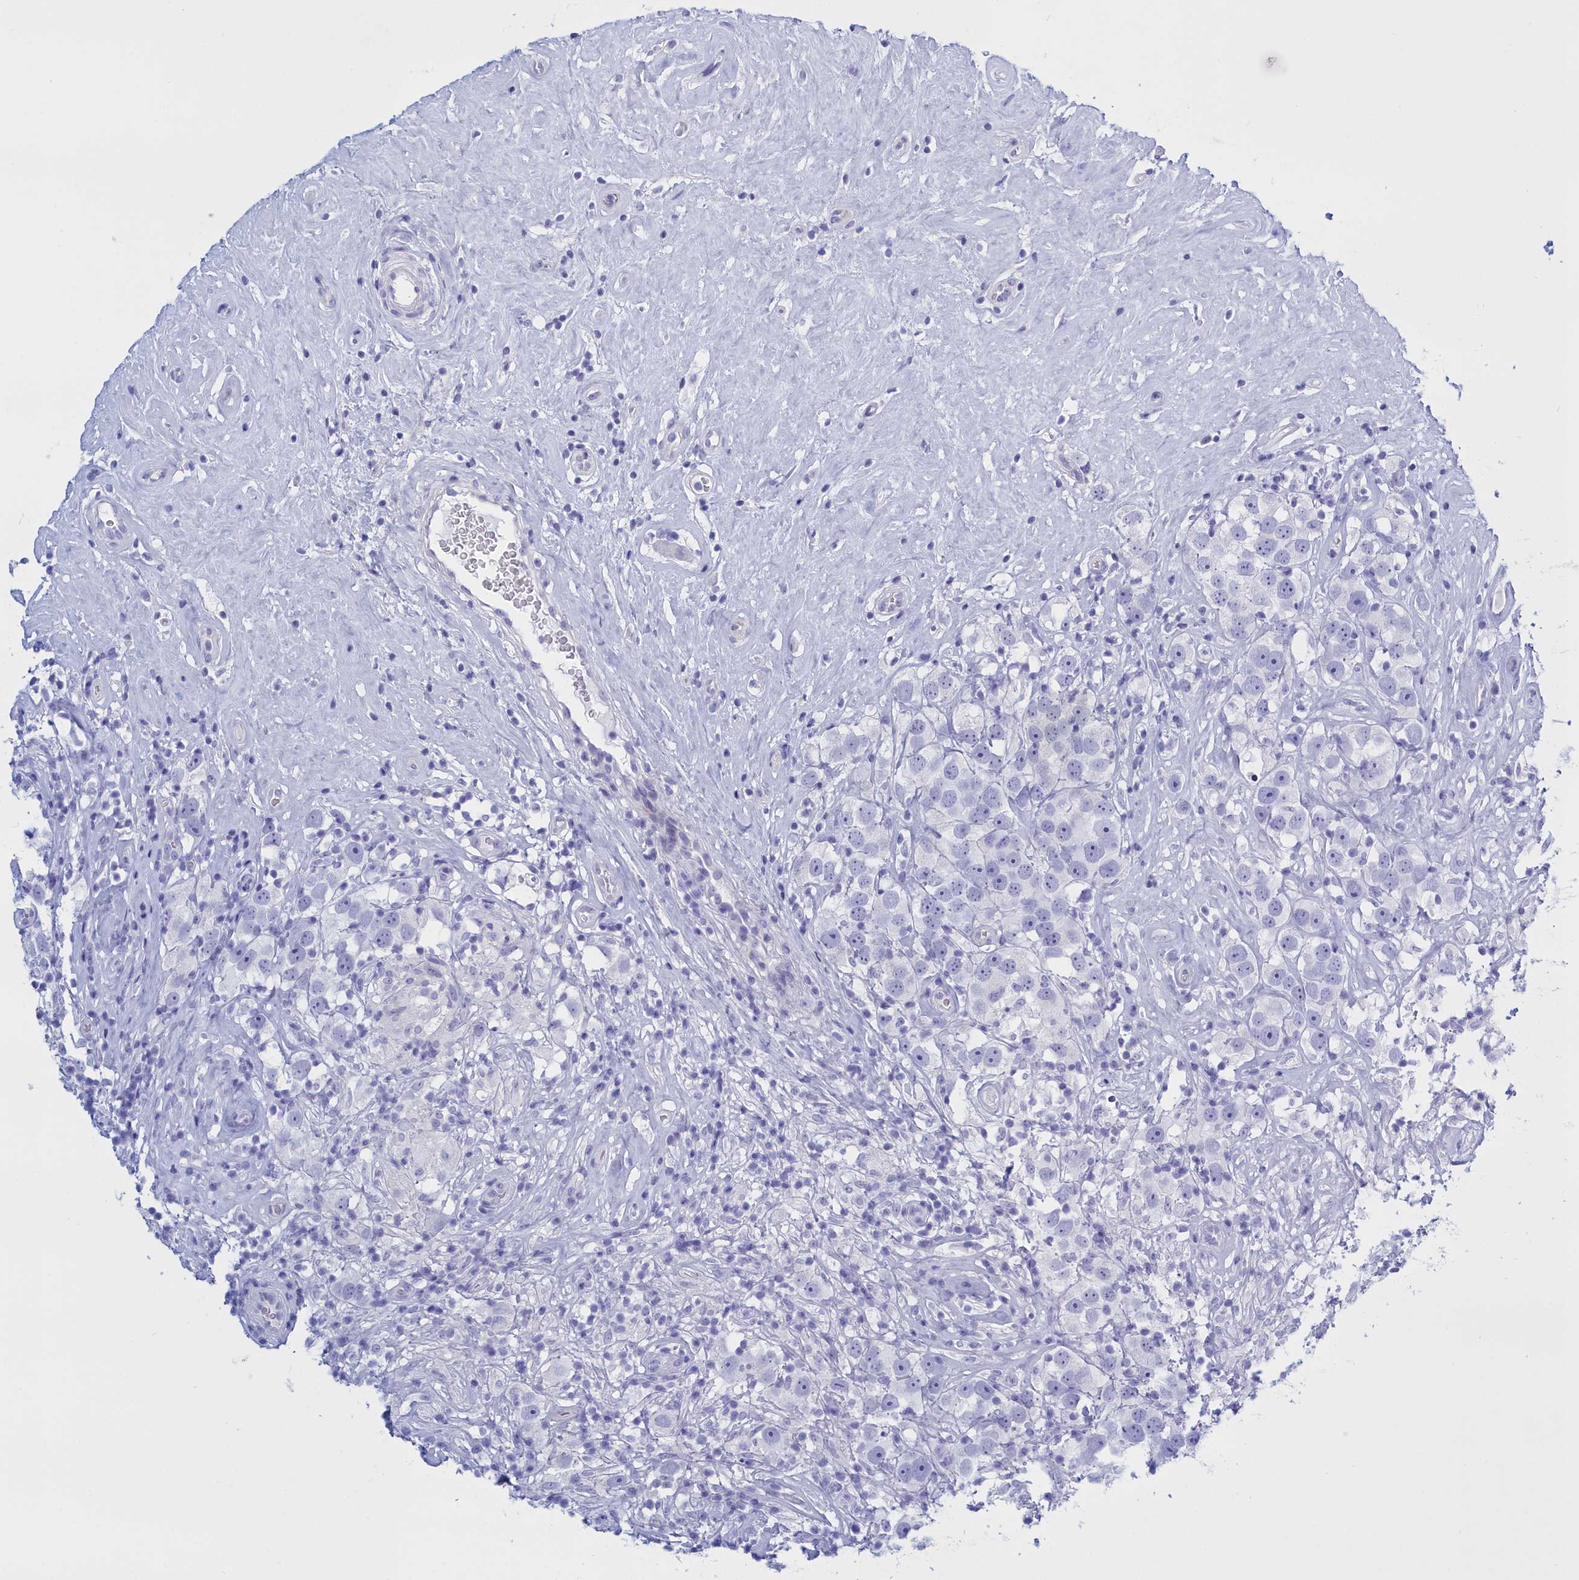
{"staining": {"intensity": "negative", "quantity": "none", "location": "none"}, "tissue": "testis cancer", "cell_type": "Tumor cells", "image_type": "cancer", "snomed": [{"axis": "morphology", "description": "Seminoma, NOS"}, {"axis": "topography", "description": "Testis"}], "caption": "DAB immunohistochemical staining of human seminoma (testis) exhibits no significant expression in tumor cells.", "gene": "TMEM97", "patient": {"sex": "male", "age": 49}}